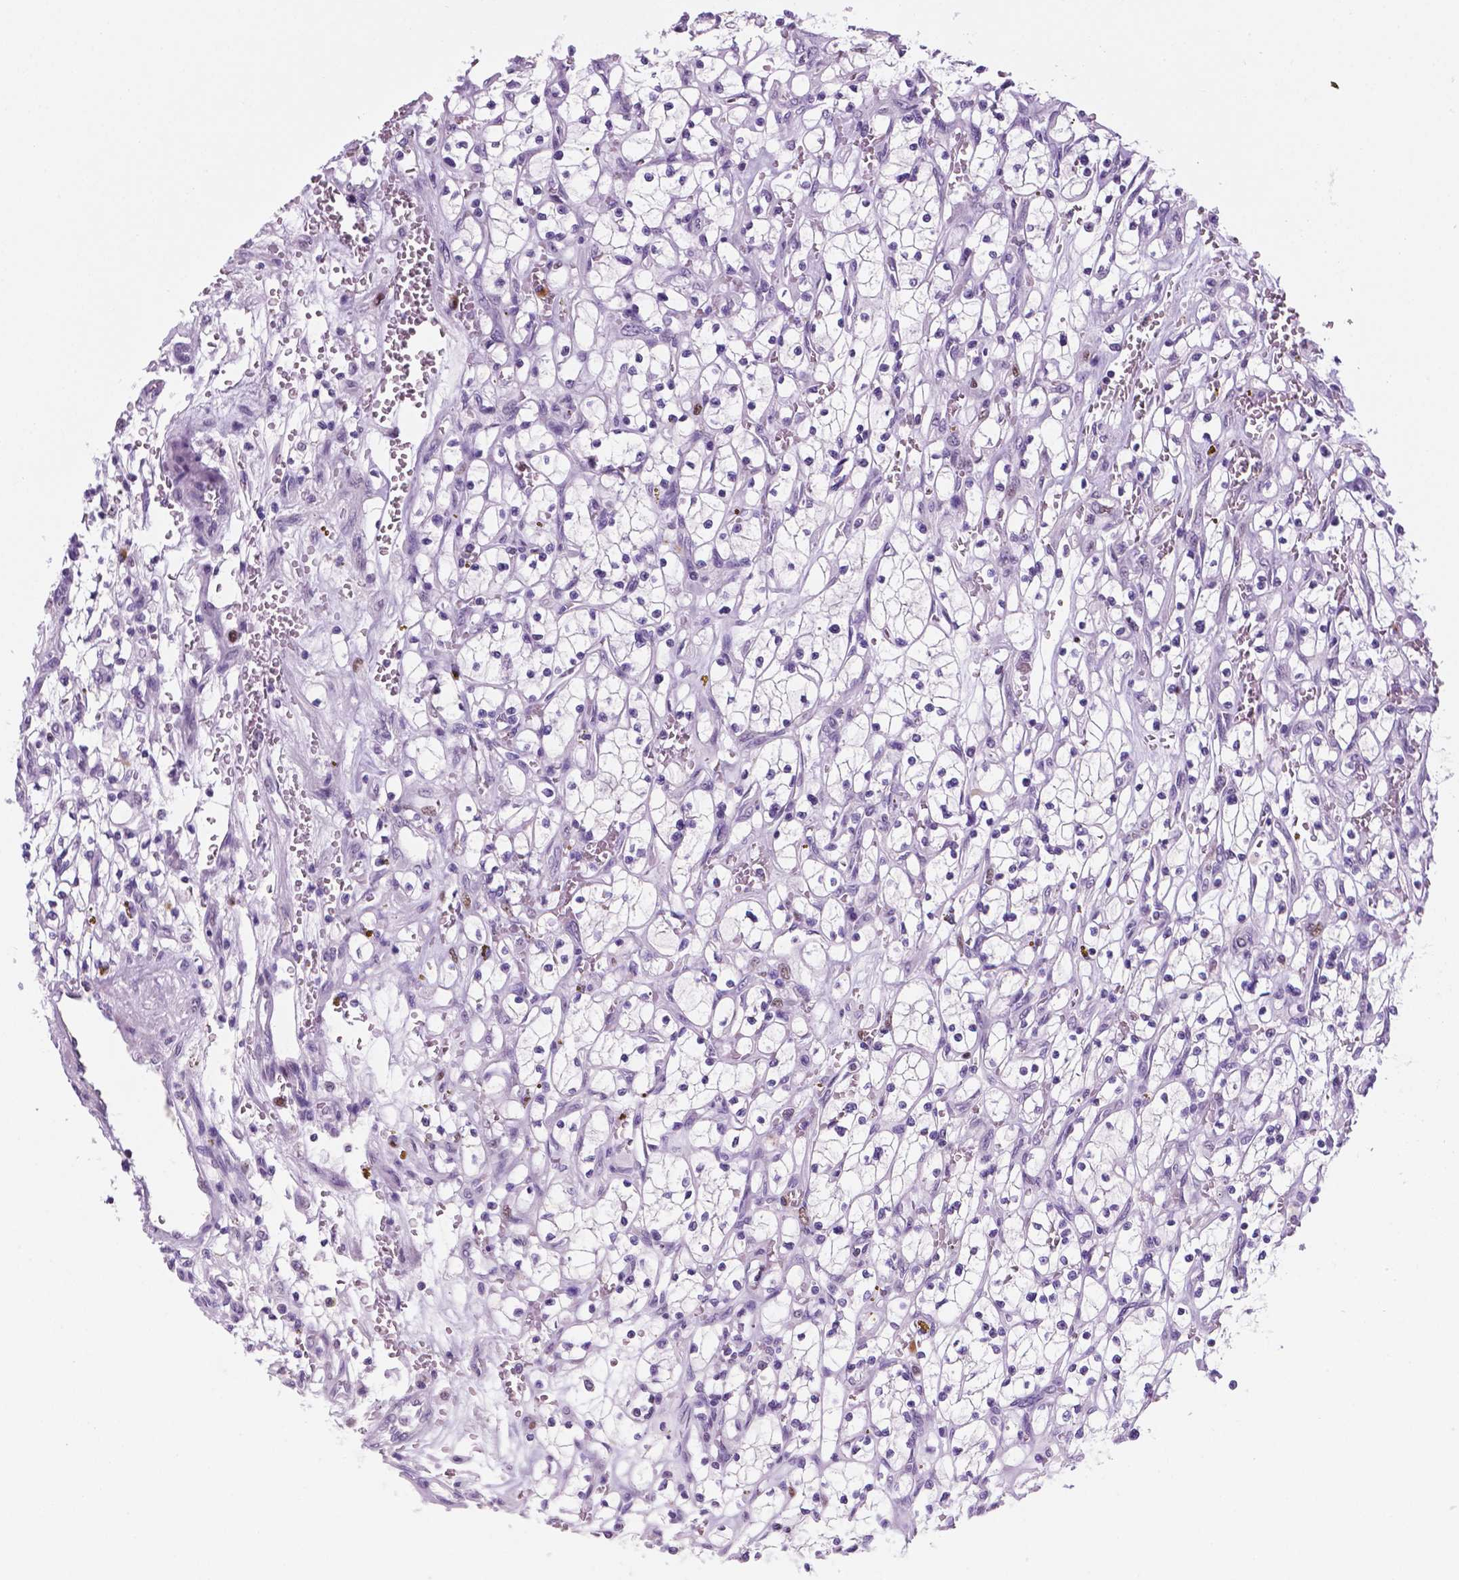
{"staining": {"intensity": "moderate", "quantity": "<25%", "location": "nuclear"}, "tissue": "renal cancer", "cell_type": "Tumor cells", "image_type": "cancer", "snomed": [{"axis": "morphology", "description": "Adenocarcinoma, NOS"}, {"axis": "topography", "description": "Kidney"}], "caption": "A photomicrograph showing moderate nuclear expression in approximately <25% of tumor cells in renal adenocarcinoma, as visualized by brown immunohistochemical staining.", "gene": "NCAPH2", "patient": {"sex": "female", "age": 64}}